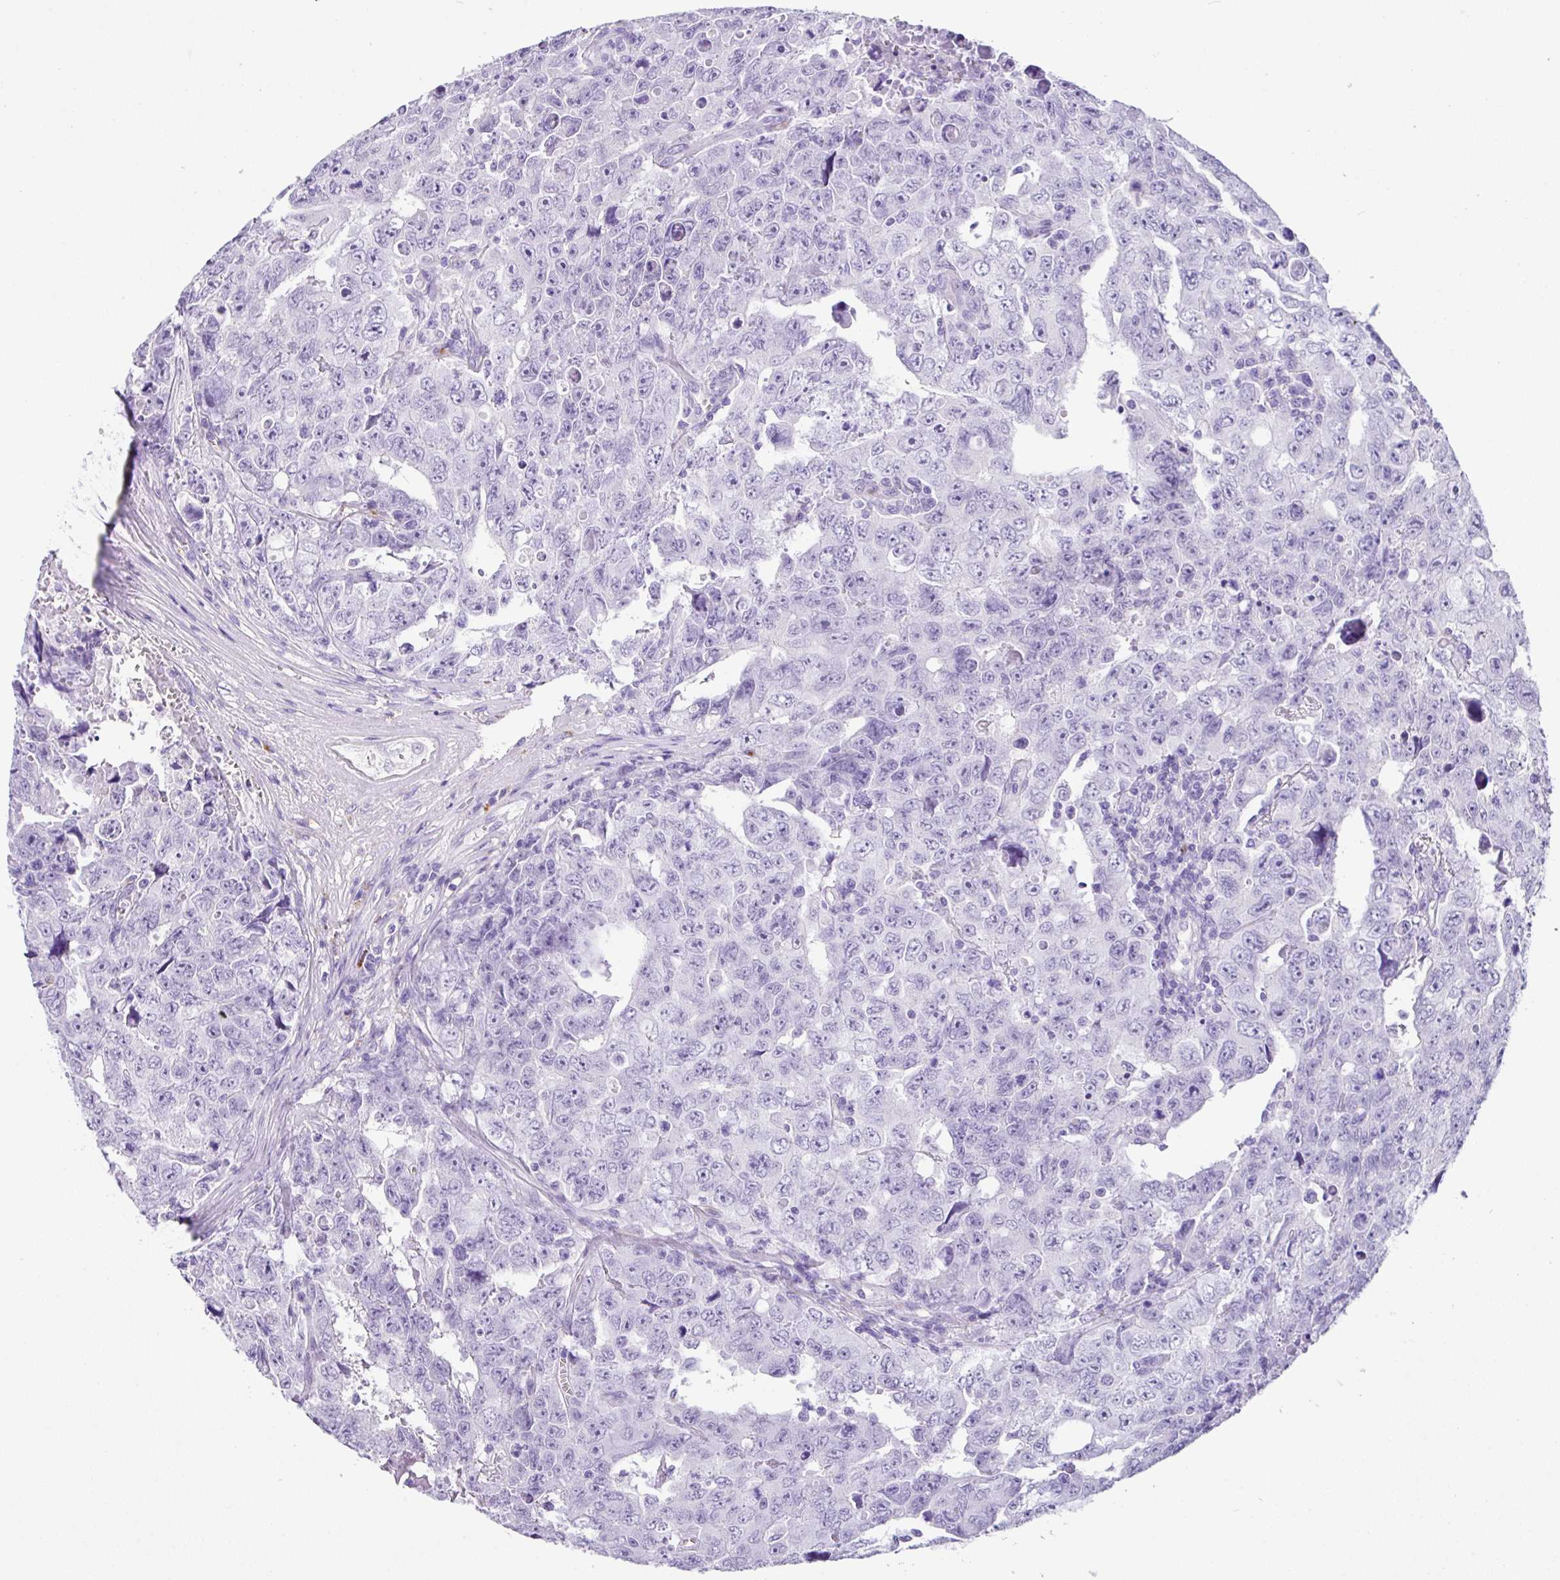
{"staining": {"intensity": "negative", "quantity": "none", "location": "none"}, "tissue": "testis cancer", "cell_type": "Tumor cells", "image_type": "cancer", "snomed": [{"axis": "morphology", "description": "Carcinoma, Embryonal, NOS"}, {"axis": "topography", "description": "Testis"}], "caption": "The photomicrograph demonstrates no significant expression in tumor cells of testis cancer (embryonal carcinoma). (DAB IHC, high magnification).", "gene": "ZG16", "patient": {"sex": "male", "age": 24}}